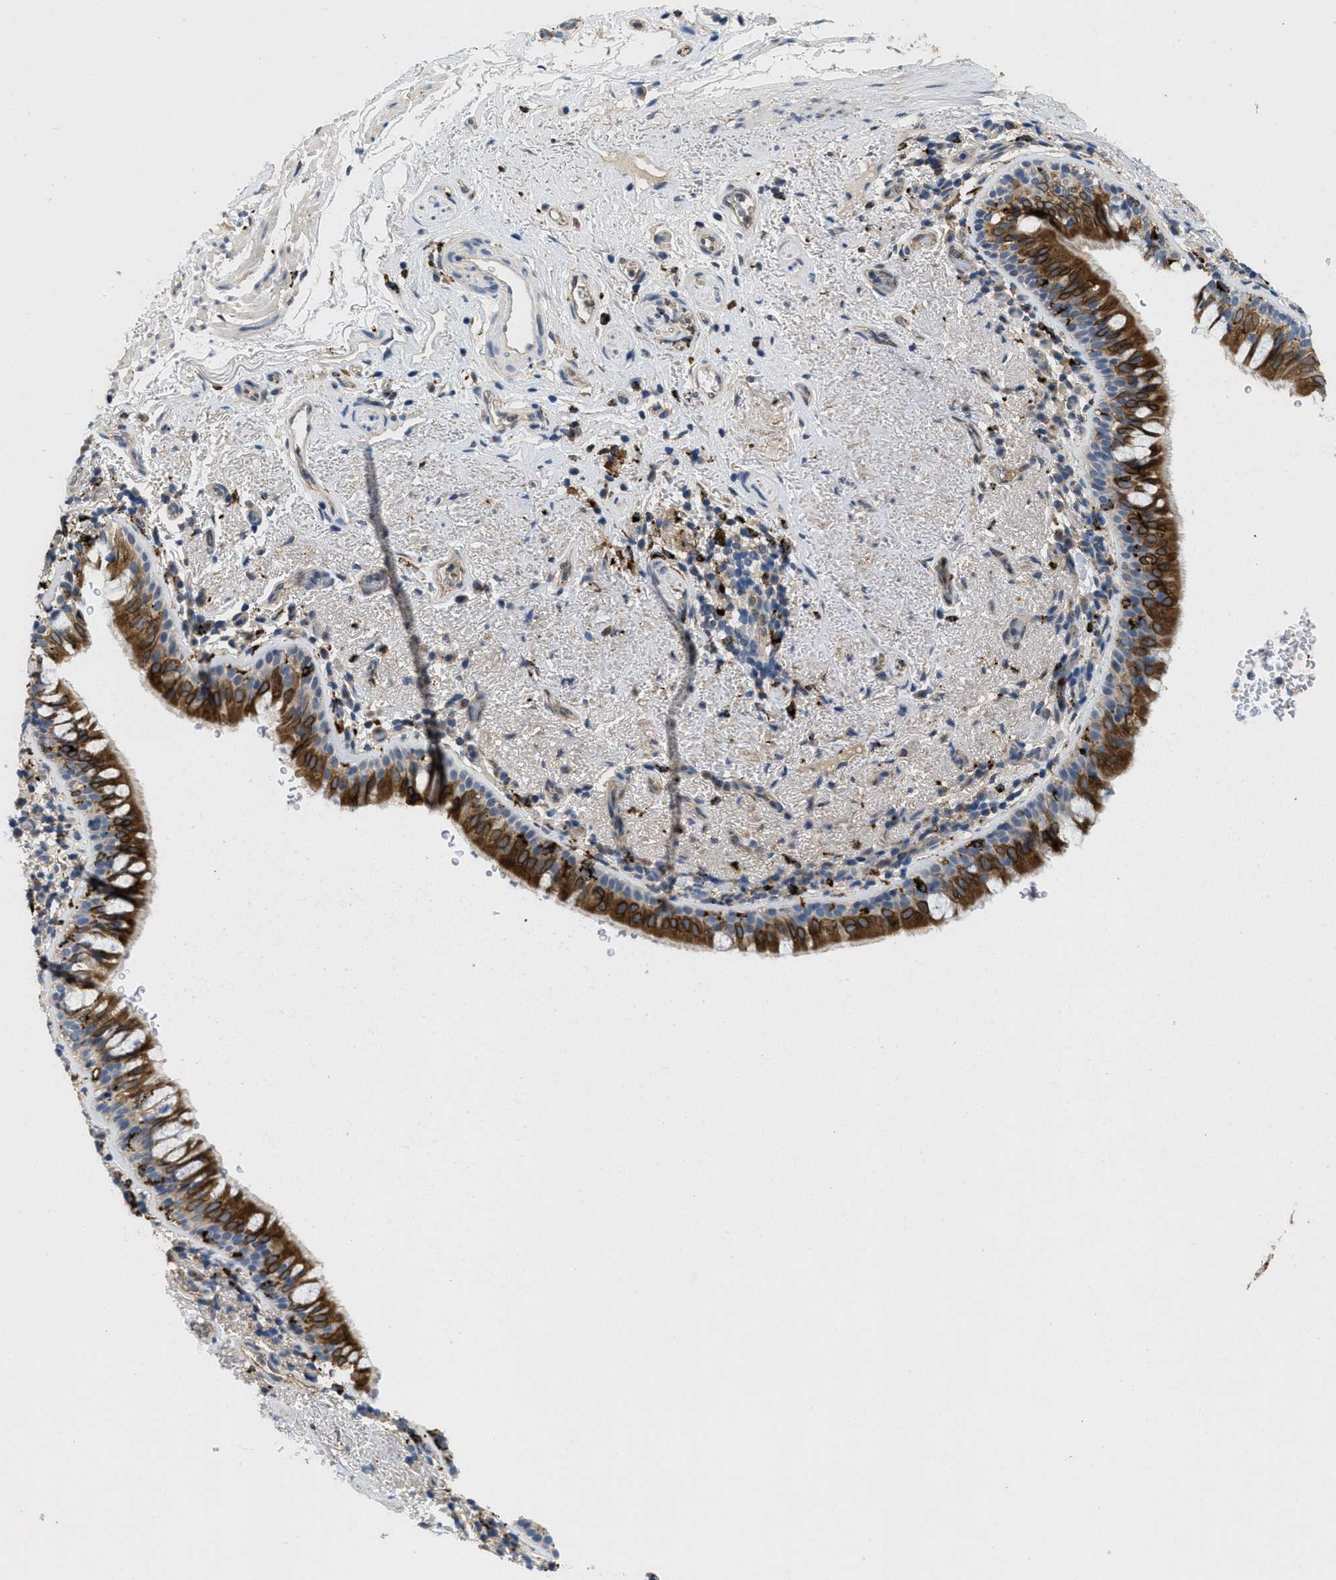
{"staining": {"intensity": "strong", "quantity": ">75%", "location": "cytoplasmic/membranous"}, "tissue": "bronchus", "cell_type": "Respiratory epithelial cells", "image_type": "normal", "snomed": [{"axis": "morphology", "description": "Normal tissue, NOS"}, {"axis": "morphology", "description": "Inflammation, NOS"}, {"axis": "topography", "description": "Cartilage tissue"}, {"axis": "topography", "description": "Bronchus"}], "caption": "Protein expression analysis of benign human bronchus reveals strong cytoplasmic/membranous positivity in about >75% of respiratory epithelial cells. (IHC, brightfield microscopy, high magnification).", "gene": "BMPR2", "patient": {"sex": "male", "age": 77}}